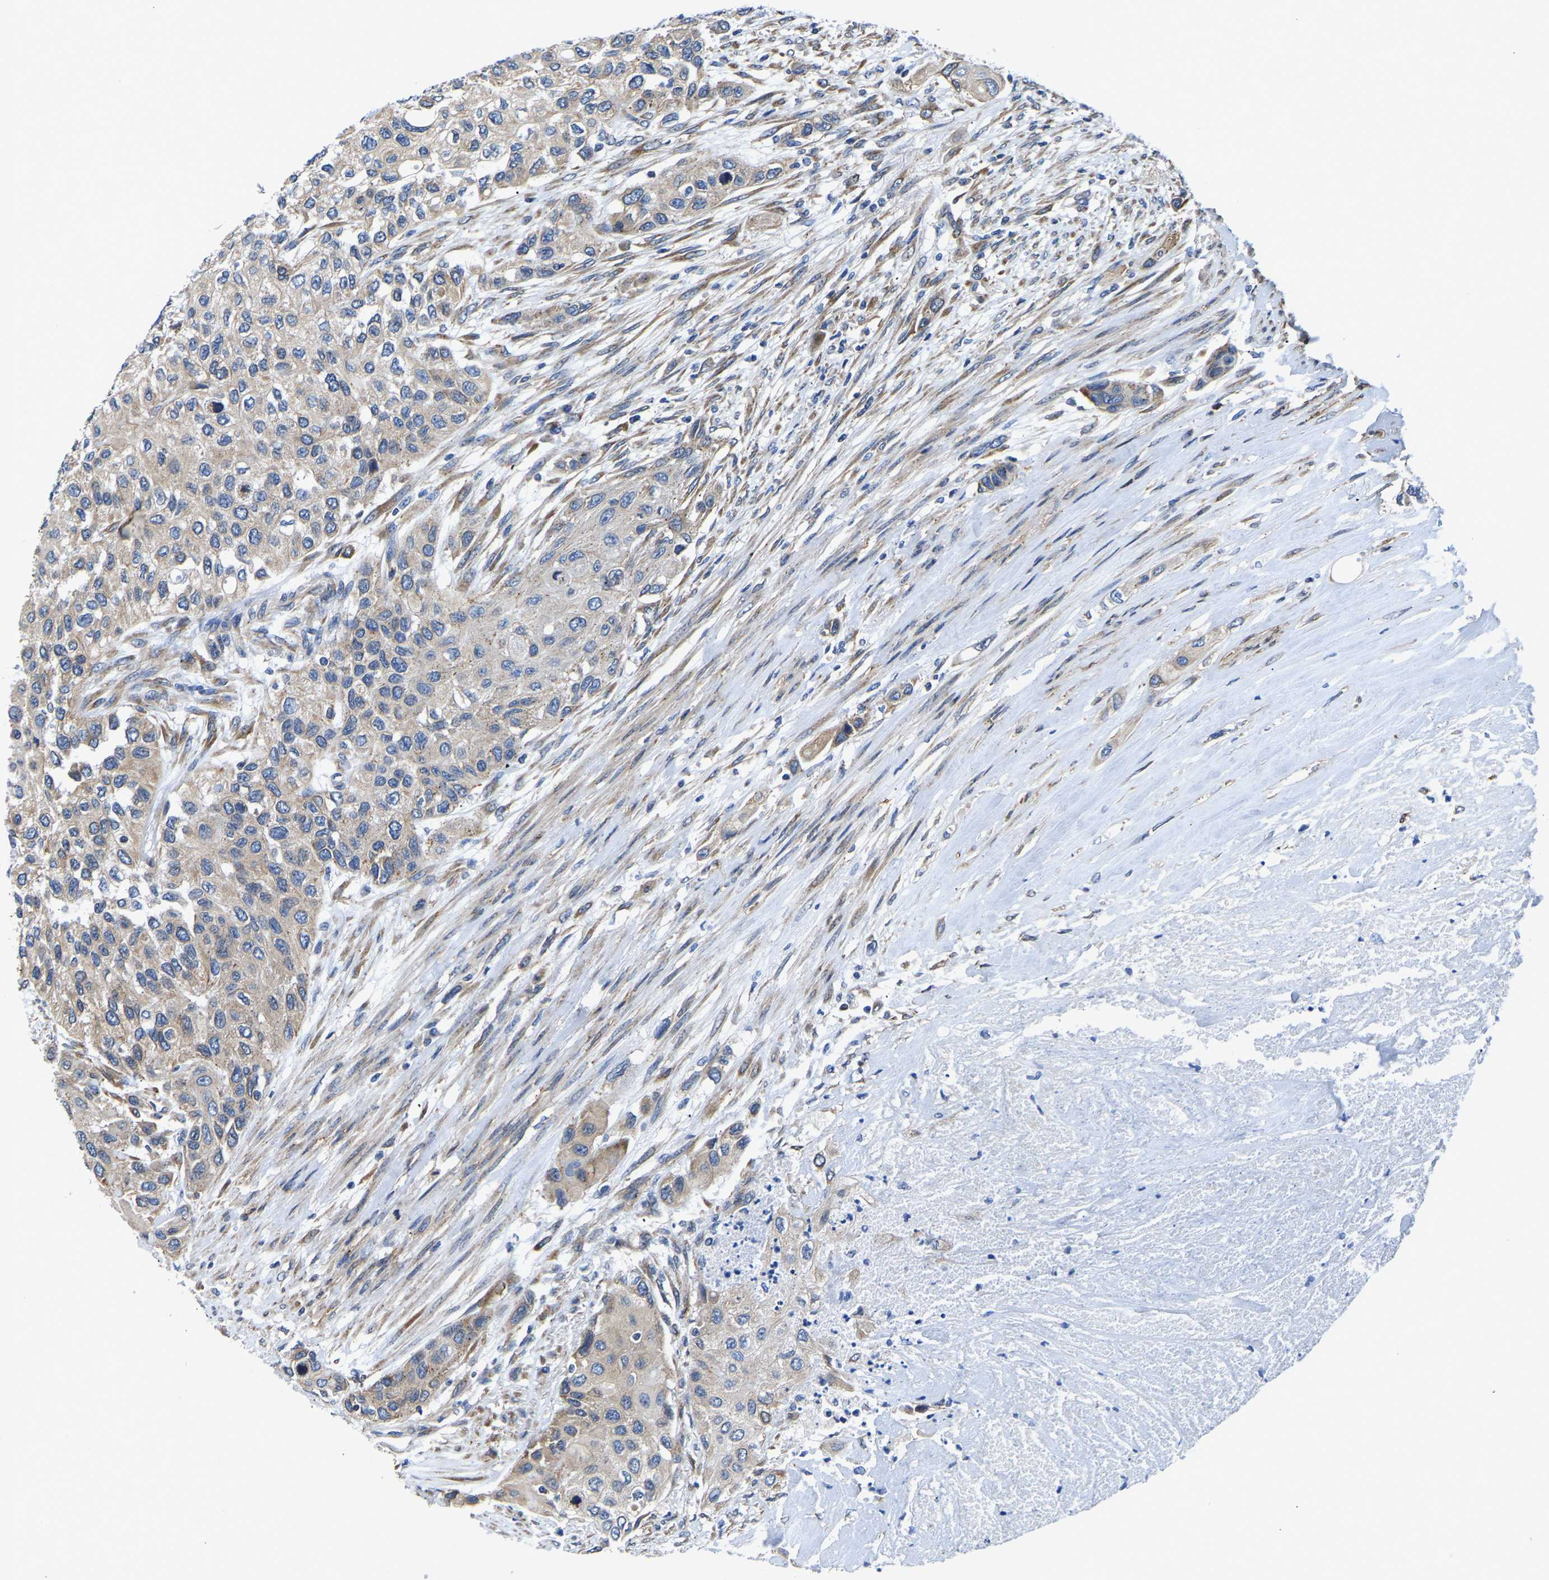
{"staining": {"intensity": "negative", "quantity": "none", "location": "none"}, "tissue": "urothelial cancer", "cell_type": "Tumor cells", "image_type": "cancer", "snomed": [{"axis": "morphology", "description": "Urothelial carcinoma, High grade"}, {"axis": "topography", "description": "Urinary bladder"}], "caption": "Immunohistochemistry of urothelial cancer reveals no expression in tumor cells.", "gene": "ARL6IP5", "patient": {"sex": "female", "age": 56}}